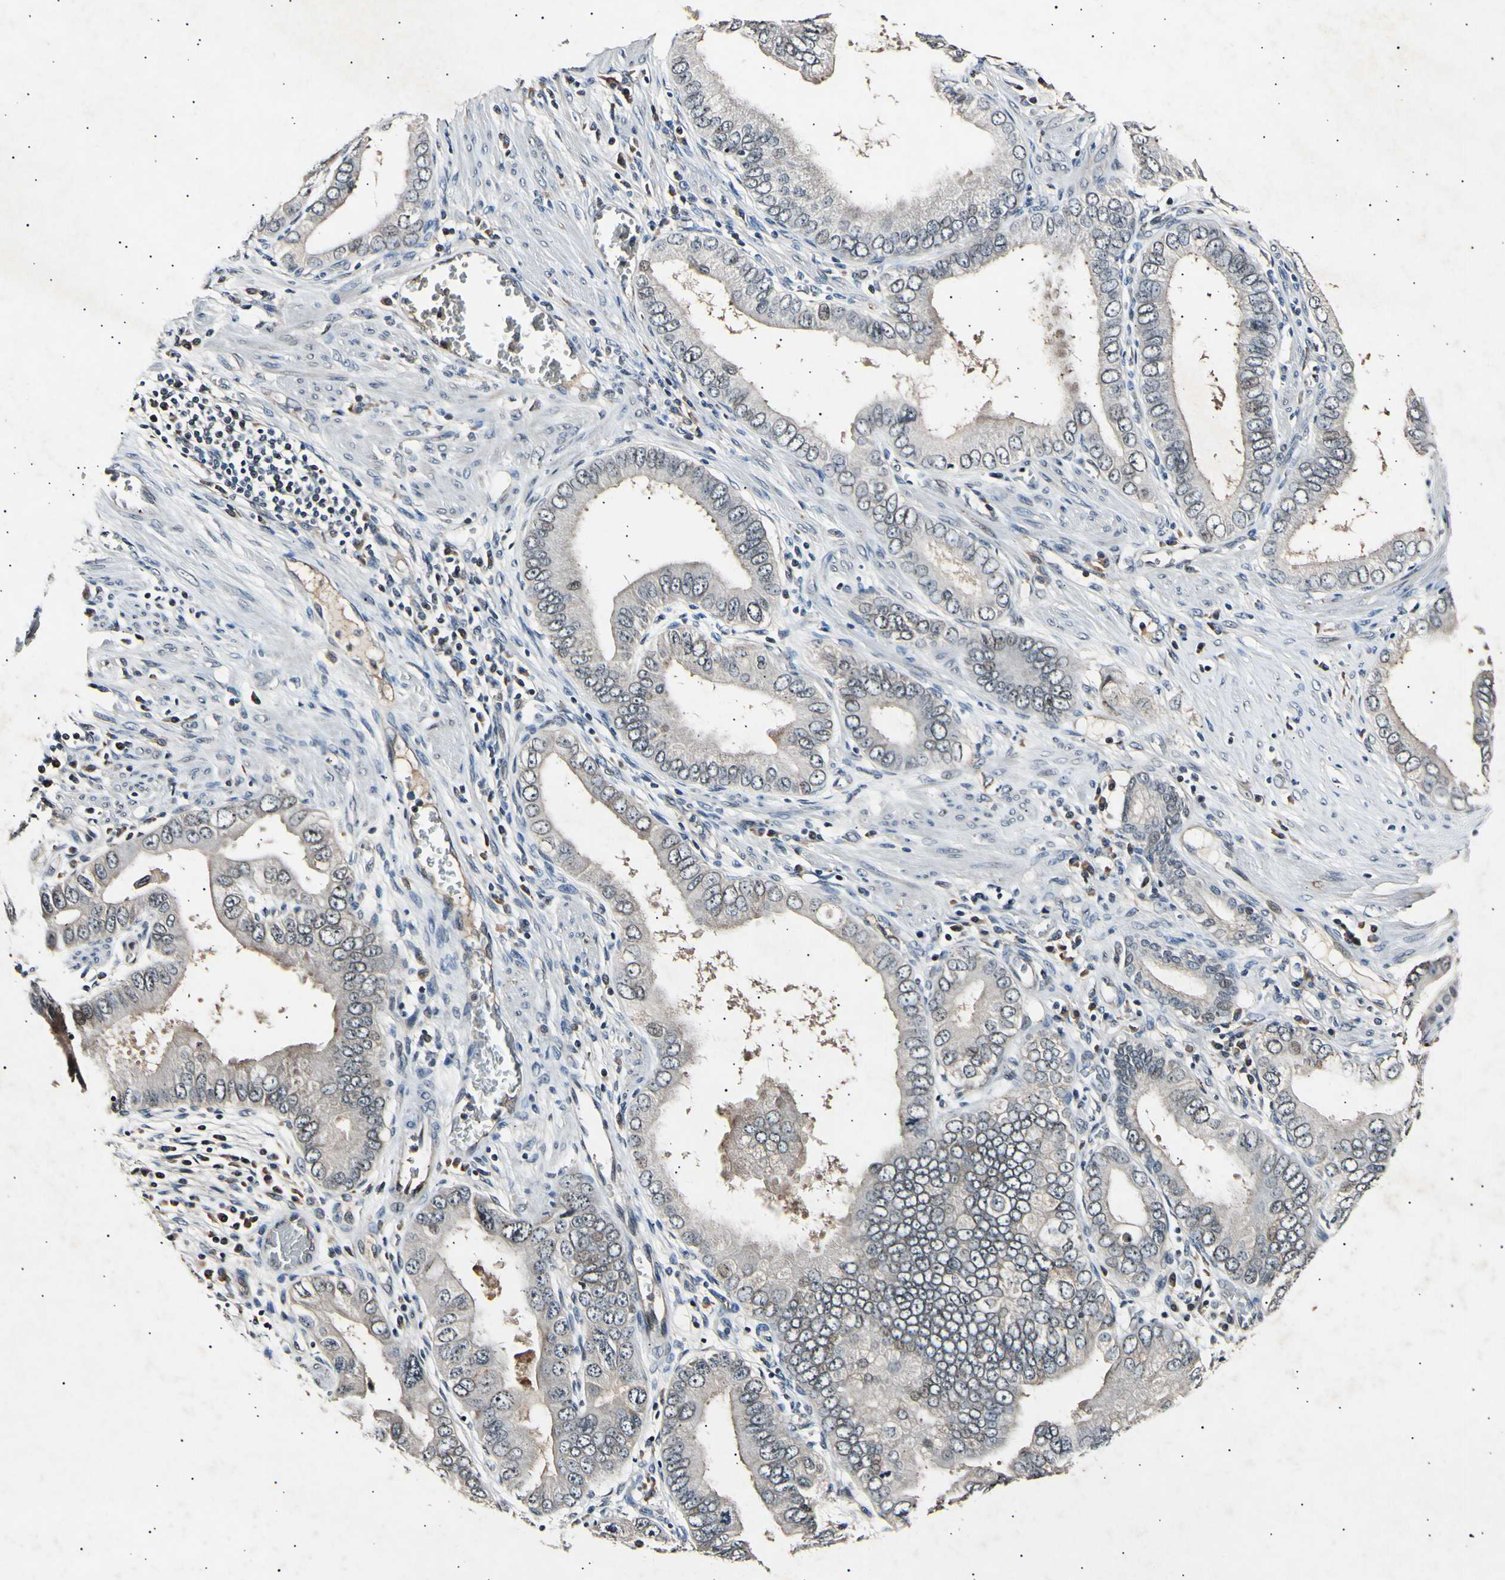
{"staining": {"intensity": "negative", "quantity": "none", "location": "none"}, "tissue": "pancreatic cancer", "cell_type": "Tumor cells", "image_type": "cancer", "snomed": [{"axis": "morphology", "description": "Normal tissue, NOS"}, {"axis": "topography", "description": "Lymph node"}], "caption": "High power microscopy image of an IHC histopathology image of pancreatic cancer, revealing no significant positivity in tumor cells.", "gene": "ADCY3", "patient": {"sex": "male", "age": 50}}